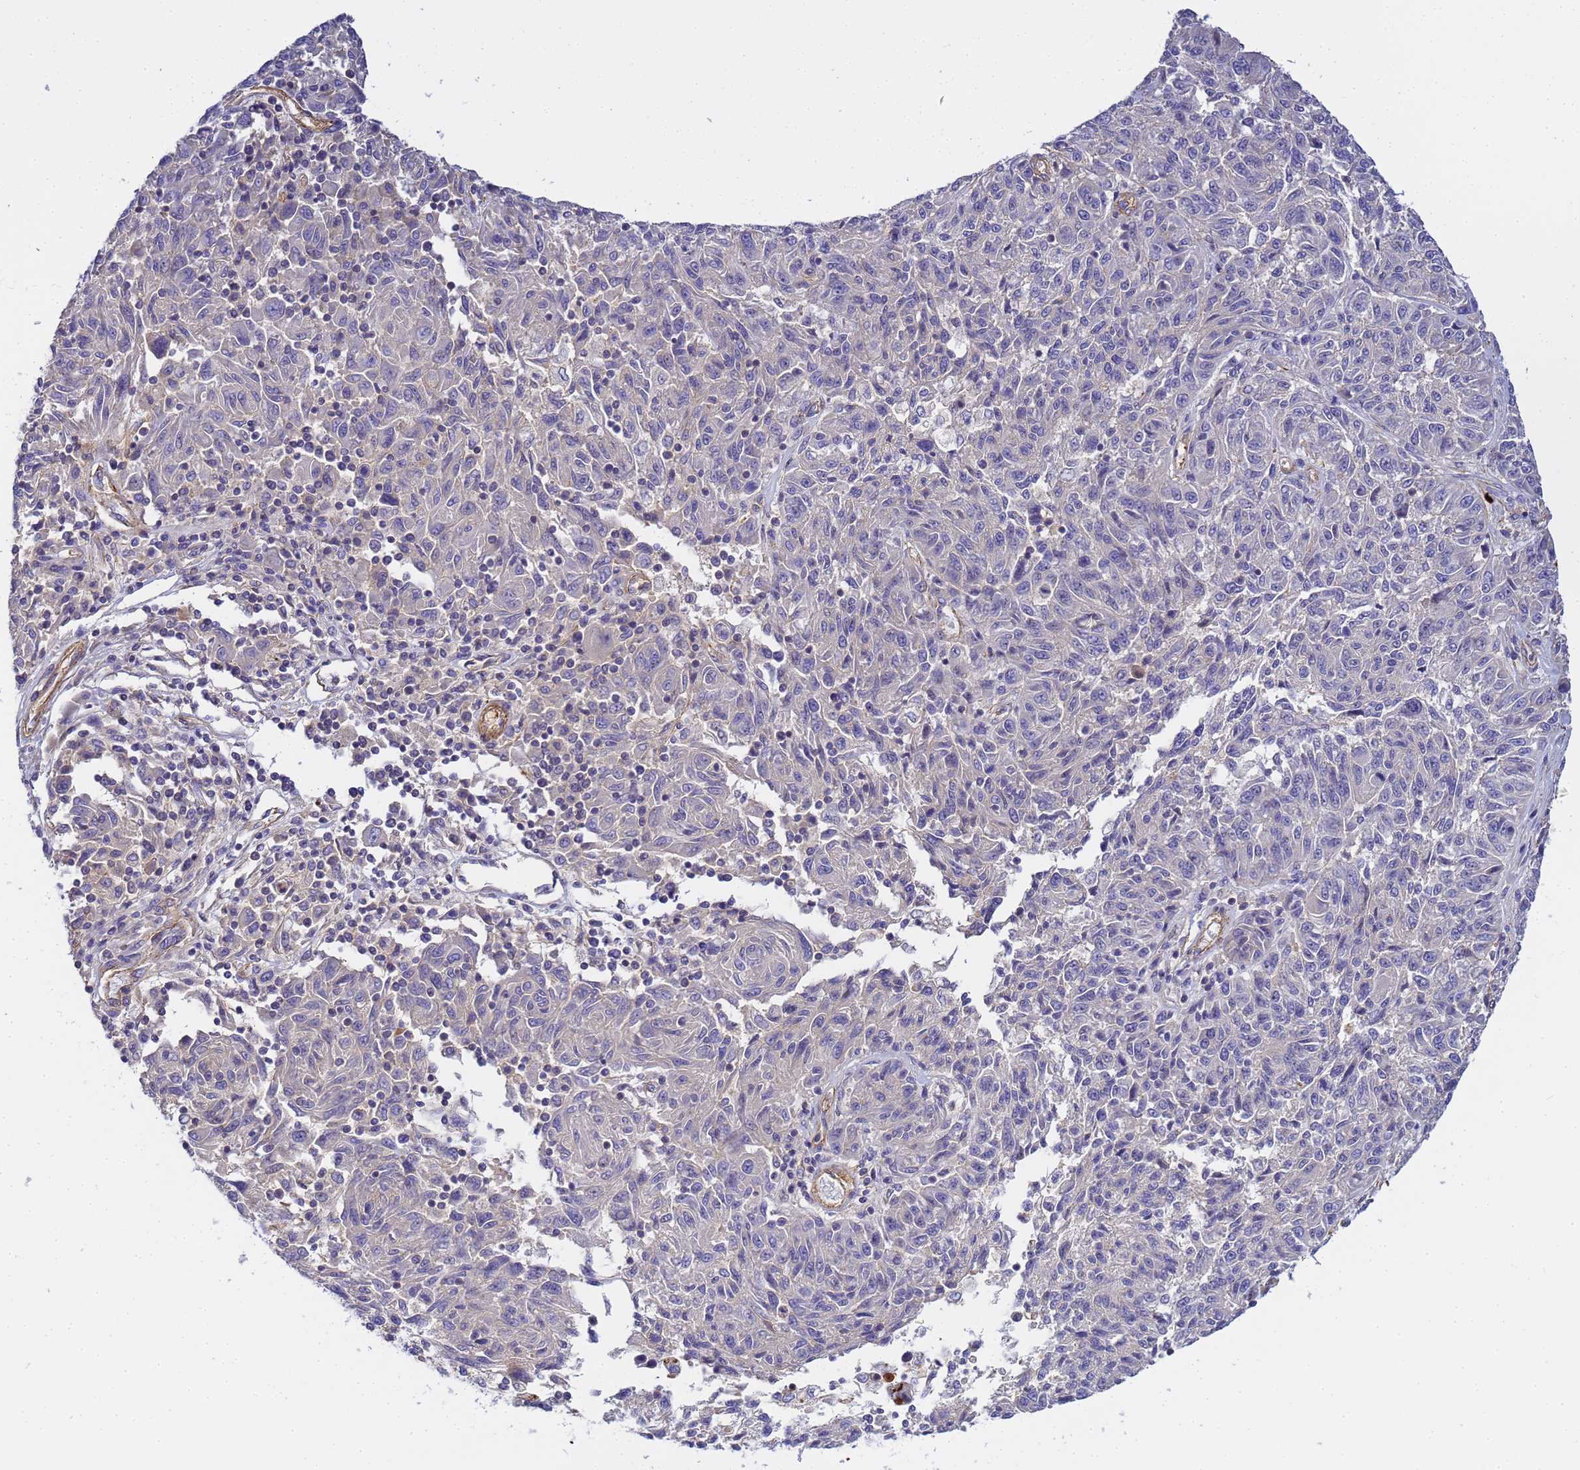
{"staining": {"intensity": "negative", "quantity": "none", "location": "none"}, "tissue": "melanoma", "cell_type": "Tumor cells", "image_type": "cancer", "snomed": [{"axis": "morphology", "description": "Malignant melanoma, NOS"}, {"axis": "topography", "description": "Skin"}], "caption": "High magnification brightfield microscopy of malignant melanoma stained with DAB (brown) and counterstained with hematoxylin (blue): tumor cells show no significant expression. The staining is performed using DAB brown chromogen with nuclei counter-stained in using hematoxylin.", "gene": "MYL12A", "patient": {"sex": "male", "age": 53}}